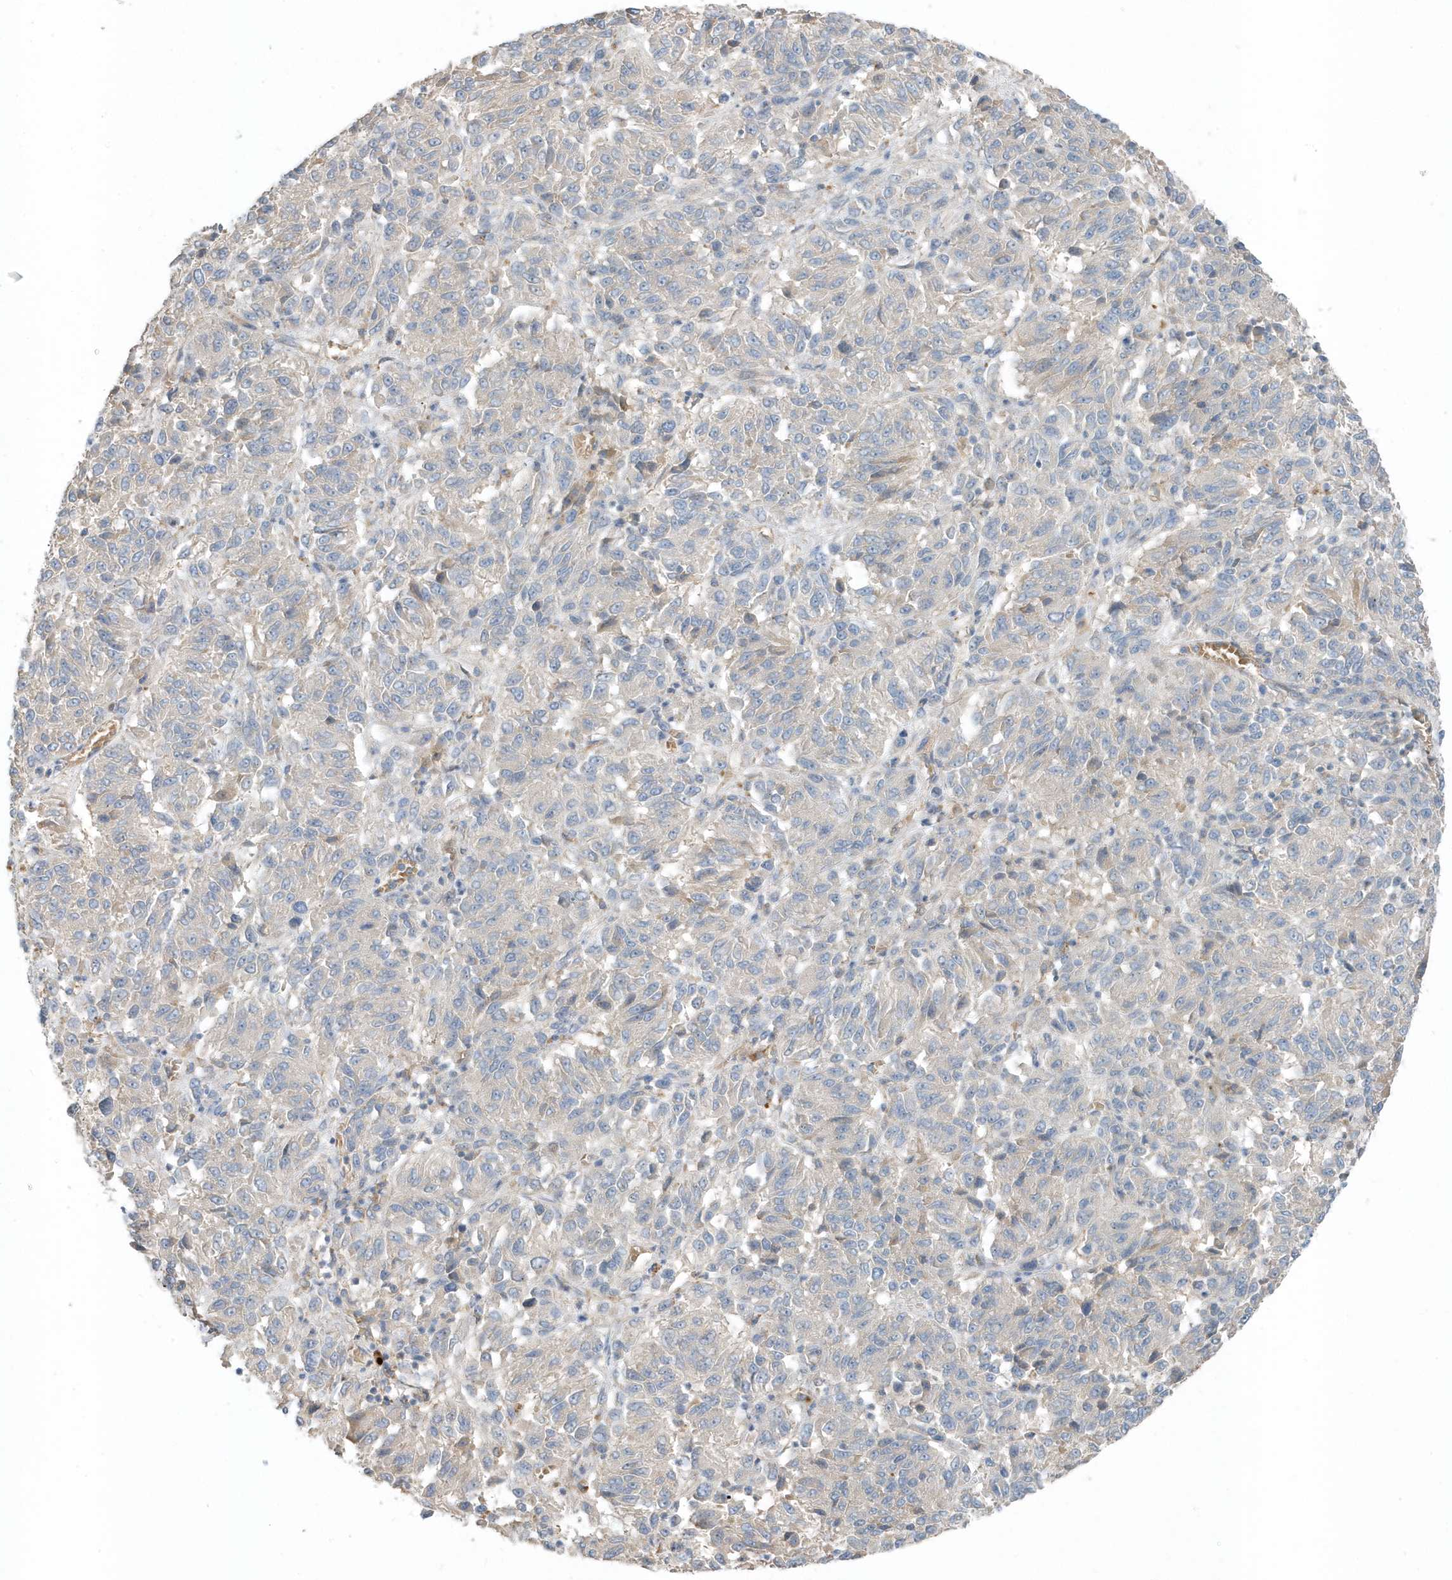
{"staining": {"intensity": "negative", "quantity": "none", "location": "none"}, "tissue": "melanoma", "cell_type": "Tumor cells", "image_type": "cancer", "snomed": [{"axis": "morphology", "description": "Malignant melanoma, Metastatic site"}, {"axis": "topography", "description": "Lung"}], "caption": "The image reveals no significant staining in tumor cells of malignant melanoma (metastatic site).", "gene": "USP53", "patient": {"sex": "male", "age": 64}}